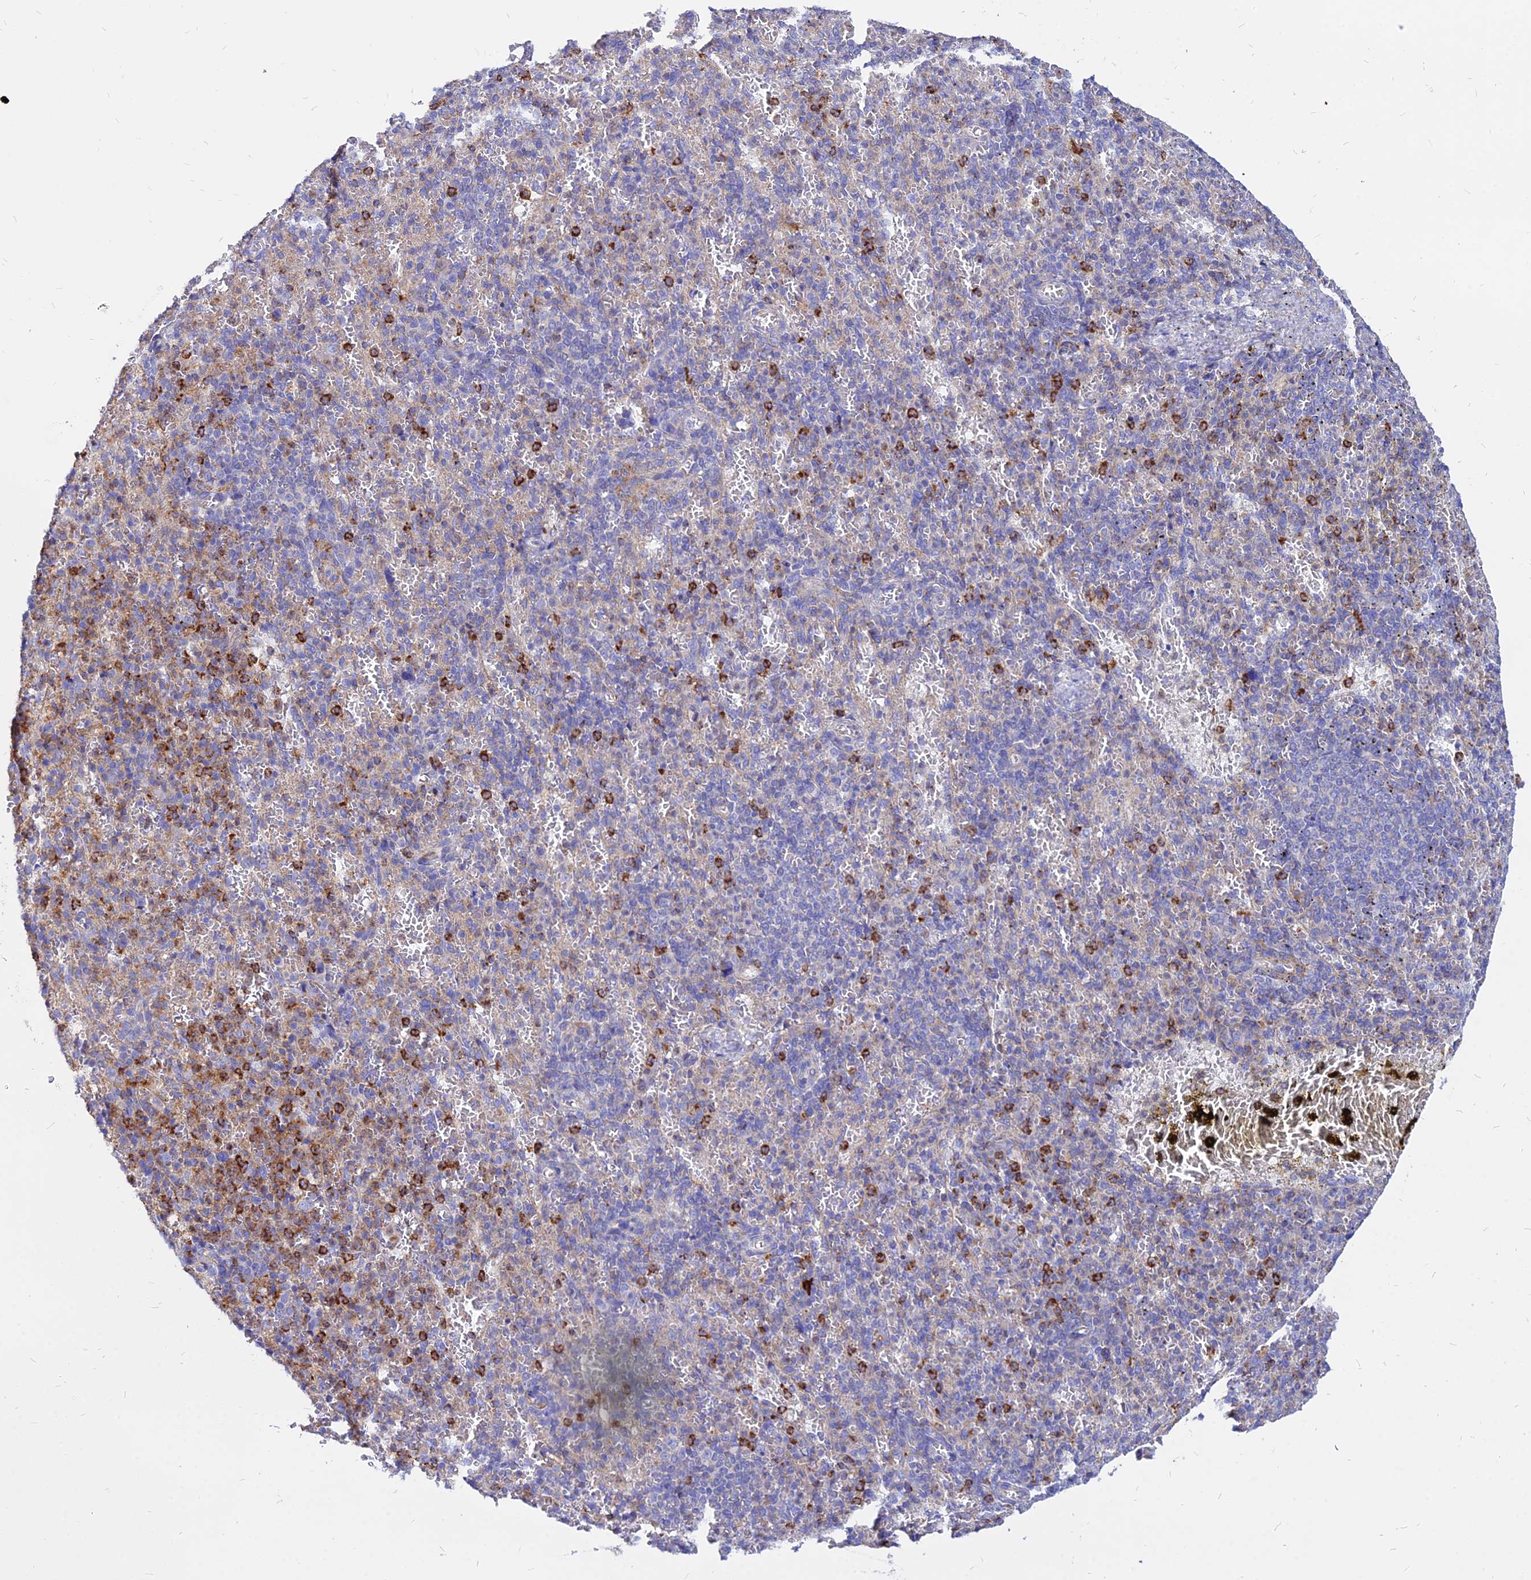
{"staining": {"intensity": "strong", "quantity": "<25%", "location": "cytoplasmic/membranous"}, "tissue": "spleen", "cell_type": "Cells in red pulp", "image_type": "normal", "snomed": [{"axis": "morphology", "description": "Normal tissue, NOS"}, {"axis": "topography", "description": "Spleen"}], "caption": "IHC (DAB (3,3'-diaminobenzidine)) staining of benign spleen shows strong cytoplasmic/membranous protein staining in about <25% of cells in red pulp.", "gene": "AGTRAP", "patient": {"sex": "female", "age": 74}}